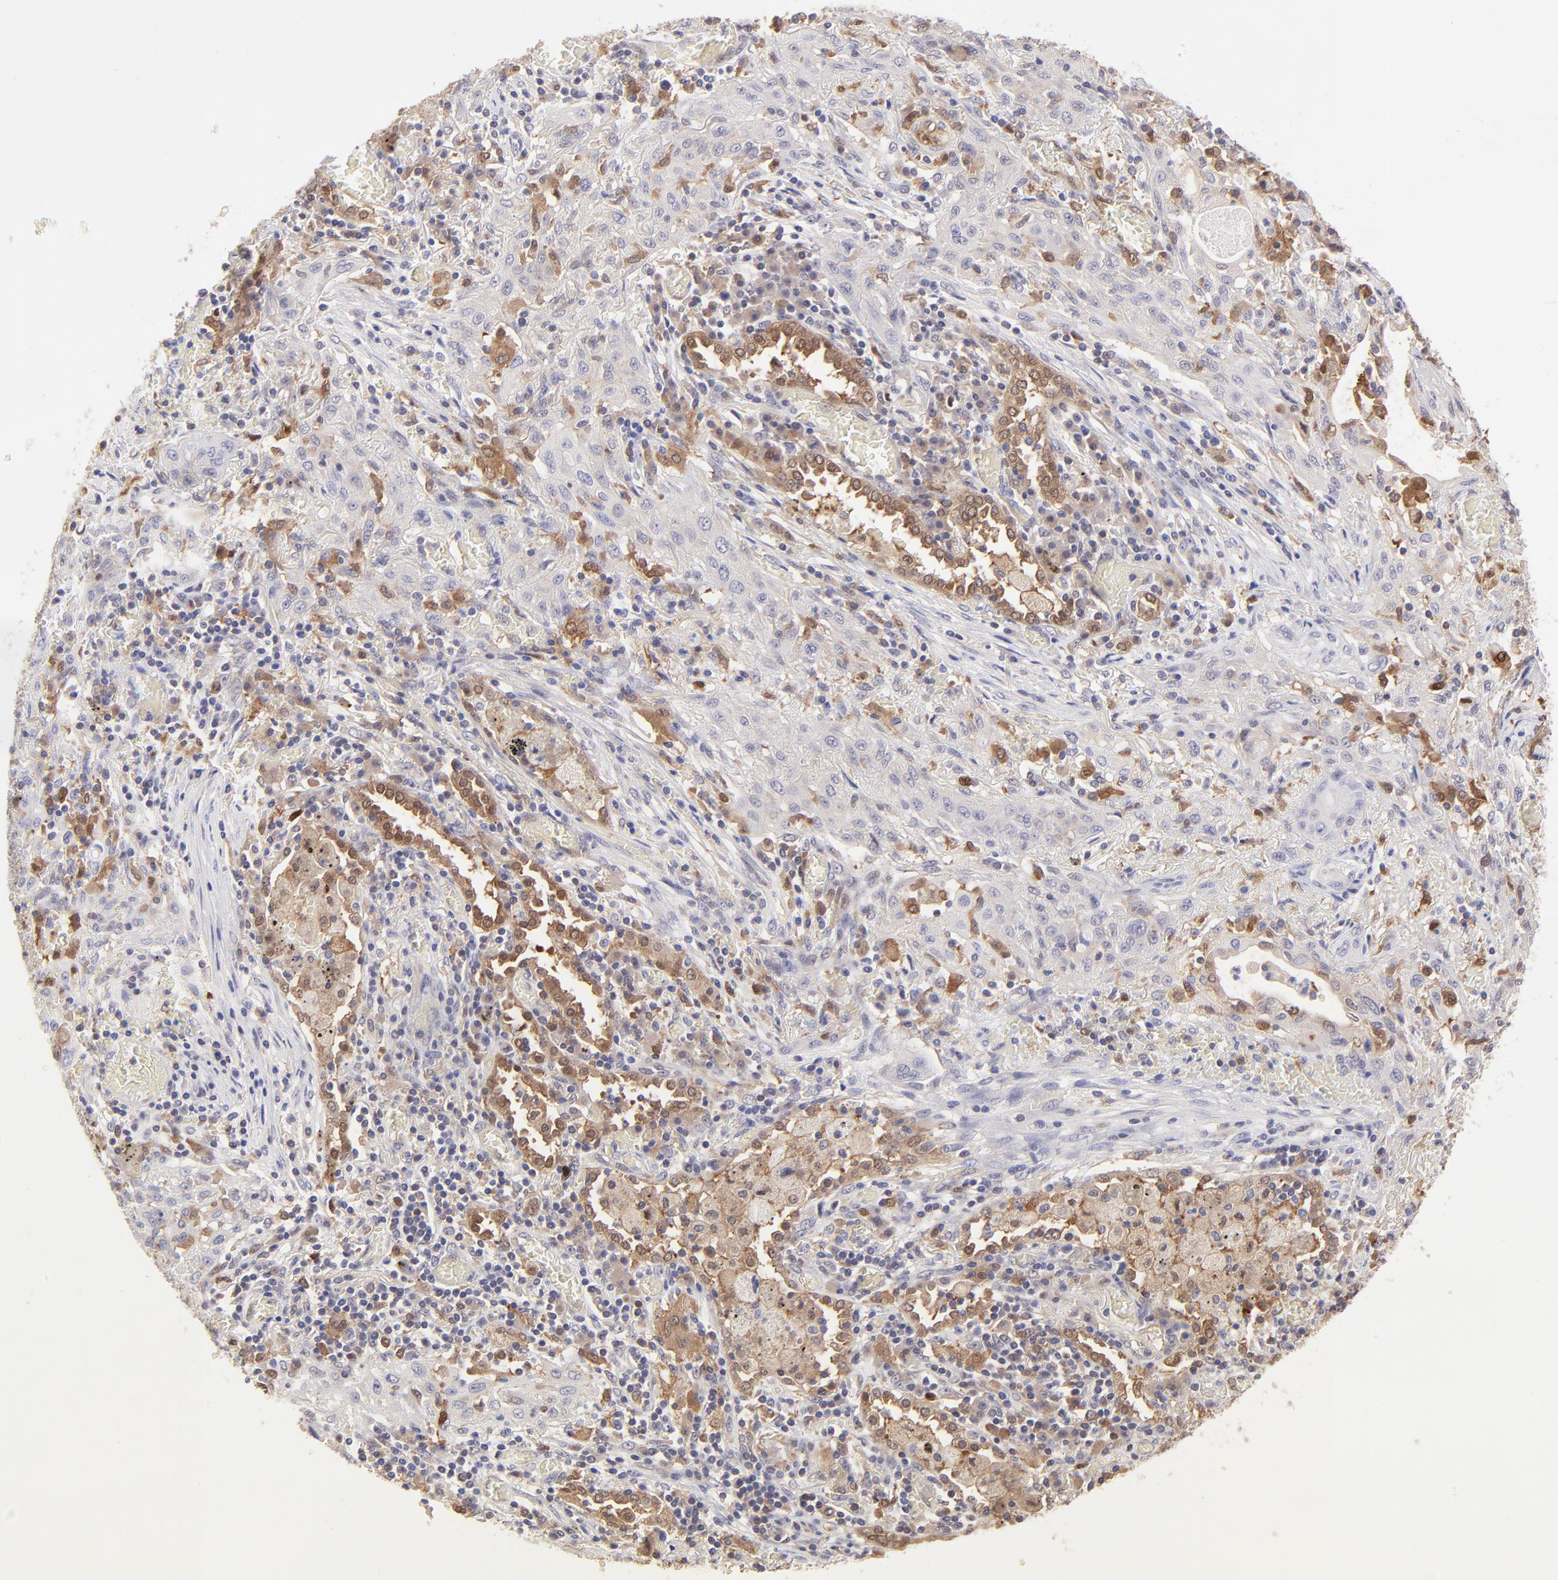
{"staining": {"intensity": "weak", "quantity": ">75%", "location": "cytoplasmic/membranous"}, "tissue": "lung cancer", "cell_type": "Tumor cells", "image_type": "cancer", "snomed": [{"axis": "morphology", "description": "Squamous cell carcinoma, NOS"}, {"axis": "topography", "description": "Lung"}], "caption": "IHC micrograph of neoplastic tissue: human lung cancer (squamous cell carcinoma) stained using immunohistochemistry (IHC) shows low levels of weak protein expression localized specifically in the cytoplasmic/membranous of tumor cells, appearing as a cytoplasmic/membranous brown color.", "gene": "HYAL1", "patient": {"sex": "female", "age": 47}}